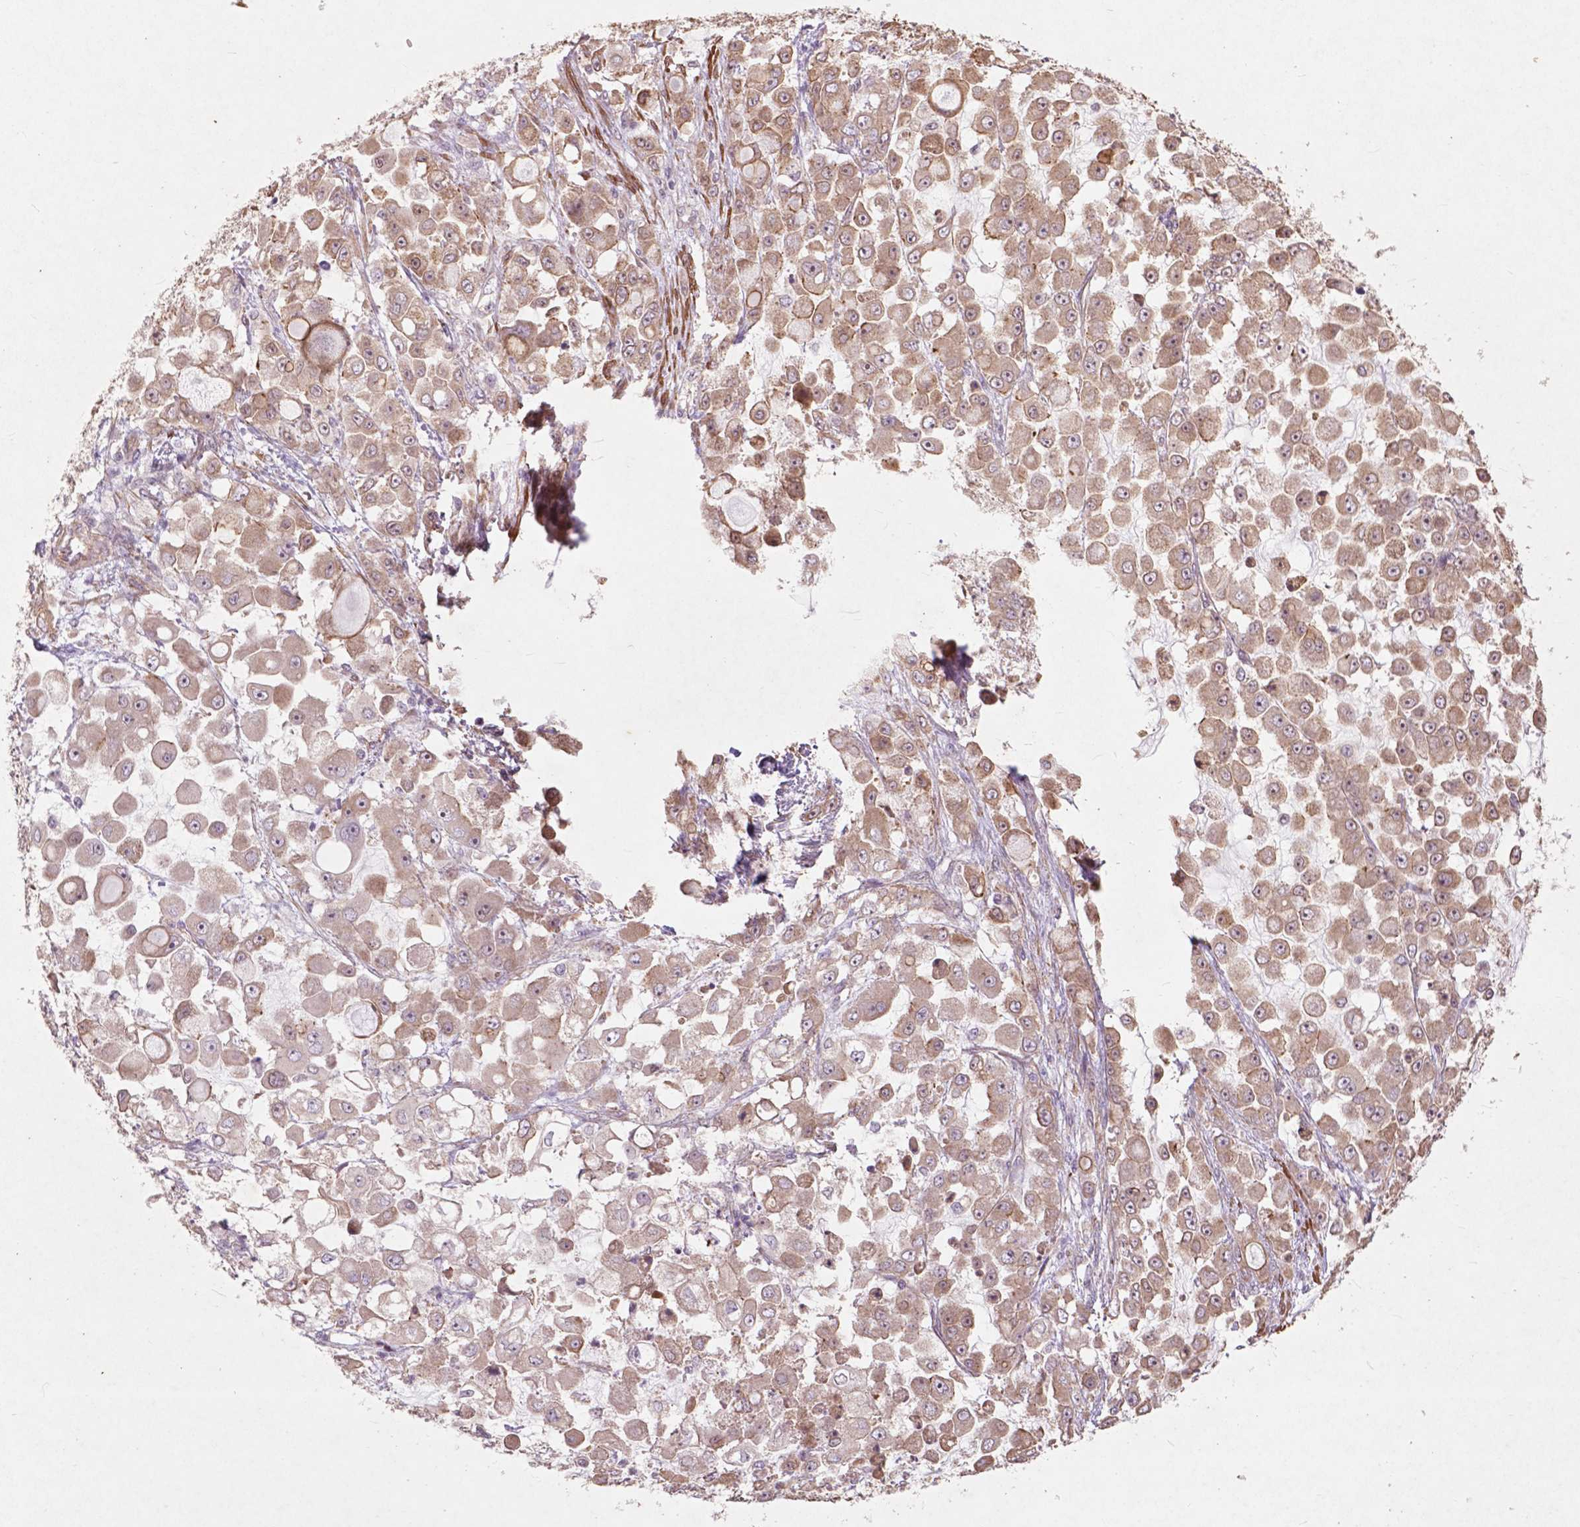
{"staining": {"intensity": "weak", "quantity": ">75%", "location": "cytoplasmic/membranous"}, "tissue": "stomach cancer", "cell_type": "Tumor cells", "image_type": "cancer", "snomed": [{"axis": "morphology", "description": "Adenocarcinoma, NOS"}, {"axis": "topography", "description": "Stomach"}], "caption": "Human stomach cancer stained with a brown dye demonstrates weak cytoplasmic/membranous positive staining in approximately >75% of tumor cells.", "gene": "RFPL4B", "patient": {"sex": "female", "age": 76}}